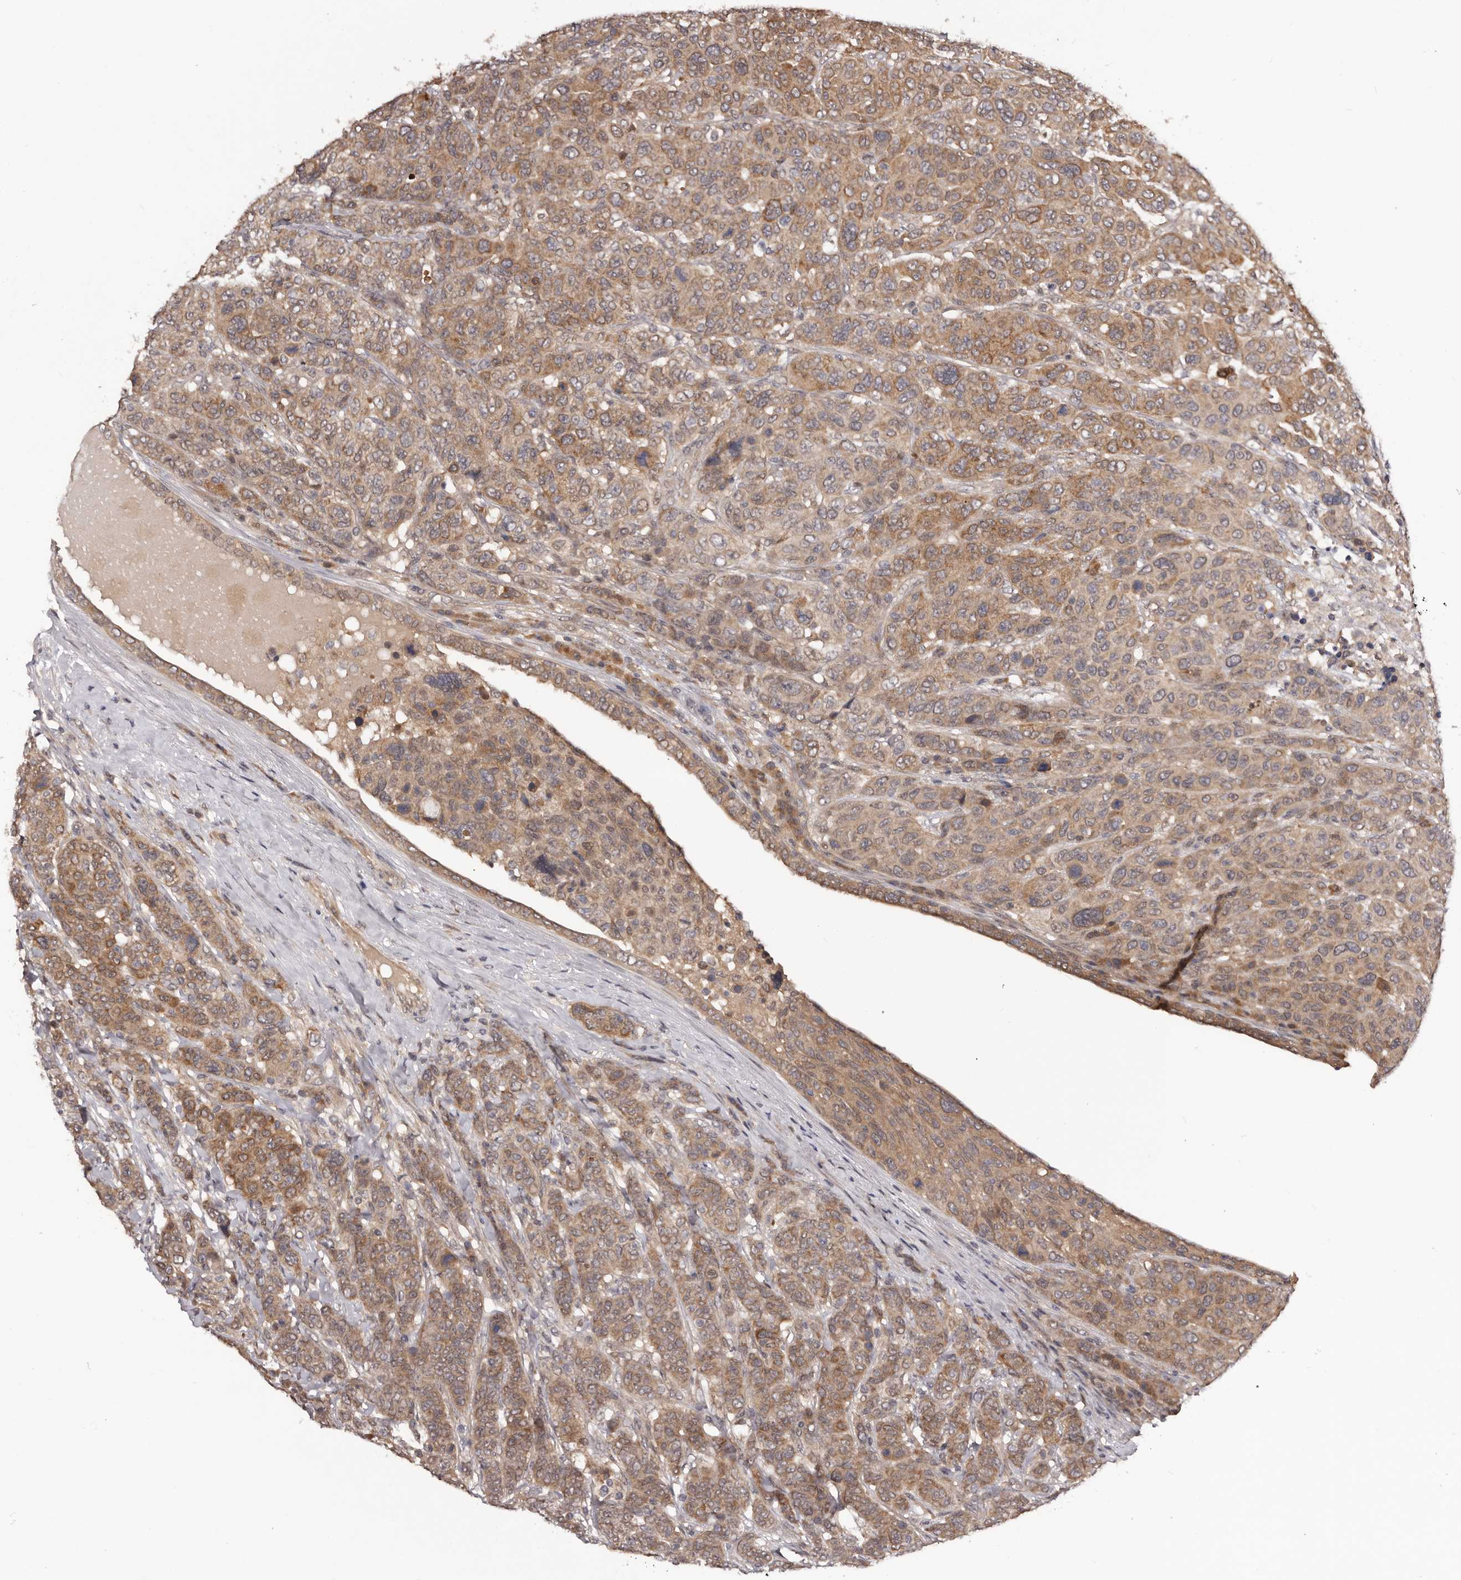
{"staining": {"intensity": "moderate", "quantity": ">75%", "location": "cytoplasmic/membranous"}, "tissue": "breast cancer", "cell_type": "Tumor cells", "image_type": "cancer", "snomed": [{"axis": "morphology", "description": "Duct carcinoma"}, {"axis": "topography", "description": "Breast"}], "caption": "Immunohistochemistry (DAB (3,3'-diaminobenzidine)) staining of breast invasive ductal carcinoma displays moderate cytoplasmic/membranous protein staining in approximately >75% of tumor cells.", "gene": "MDP1", "patient": {"sex": "female", "age": 37}}